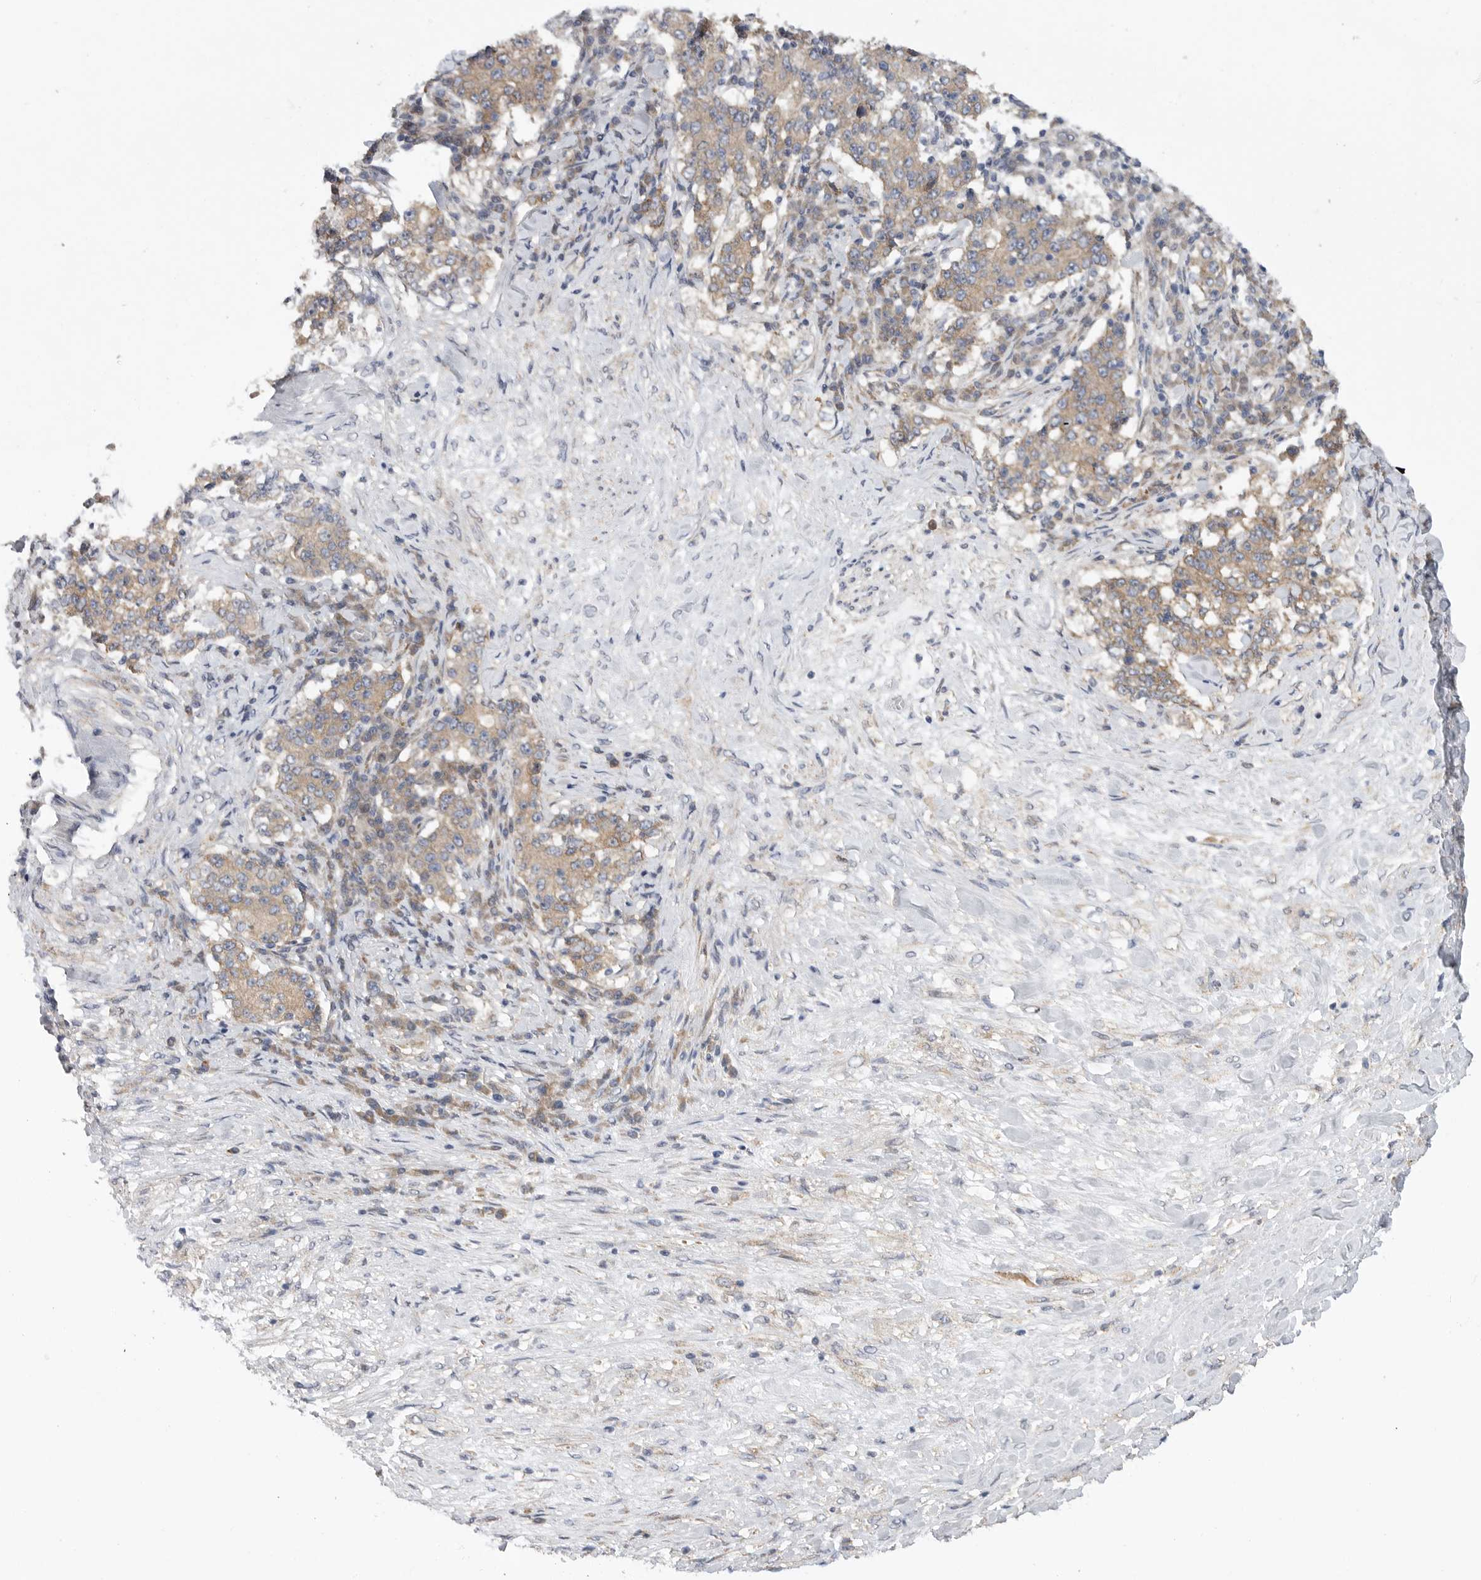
{"staining": {"intensity": "weak", "quantity": ">75%", "location": "cytoplasmic/membranous"}, "tissue": "stomach cancer", "cell_type": "Tumor cells", "image_type": "cancer", "snomed": [{"axis": "morphology", "description": "Adenocarcinoma, NOS"}, {"axis": "topography", "description": "Stomach"}], "caption": "Protein analysis of stomach cancer tissue displays weak cytoplasmic/membranous staining in approximately >75% of tumor cells.", "gene": "FBXO43", "patient": {"sex": "male", "age": 59}}